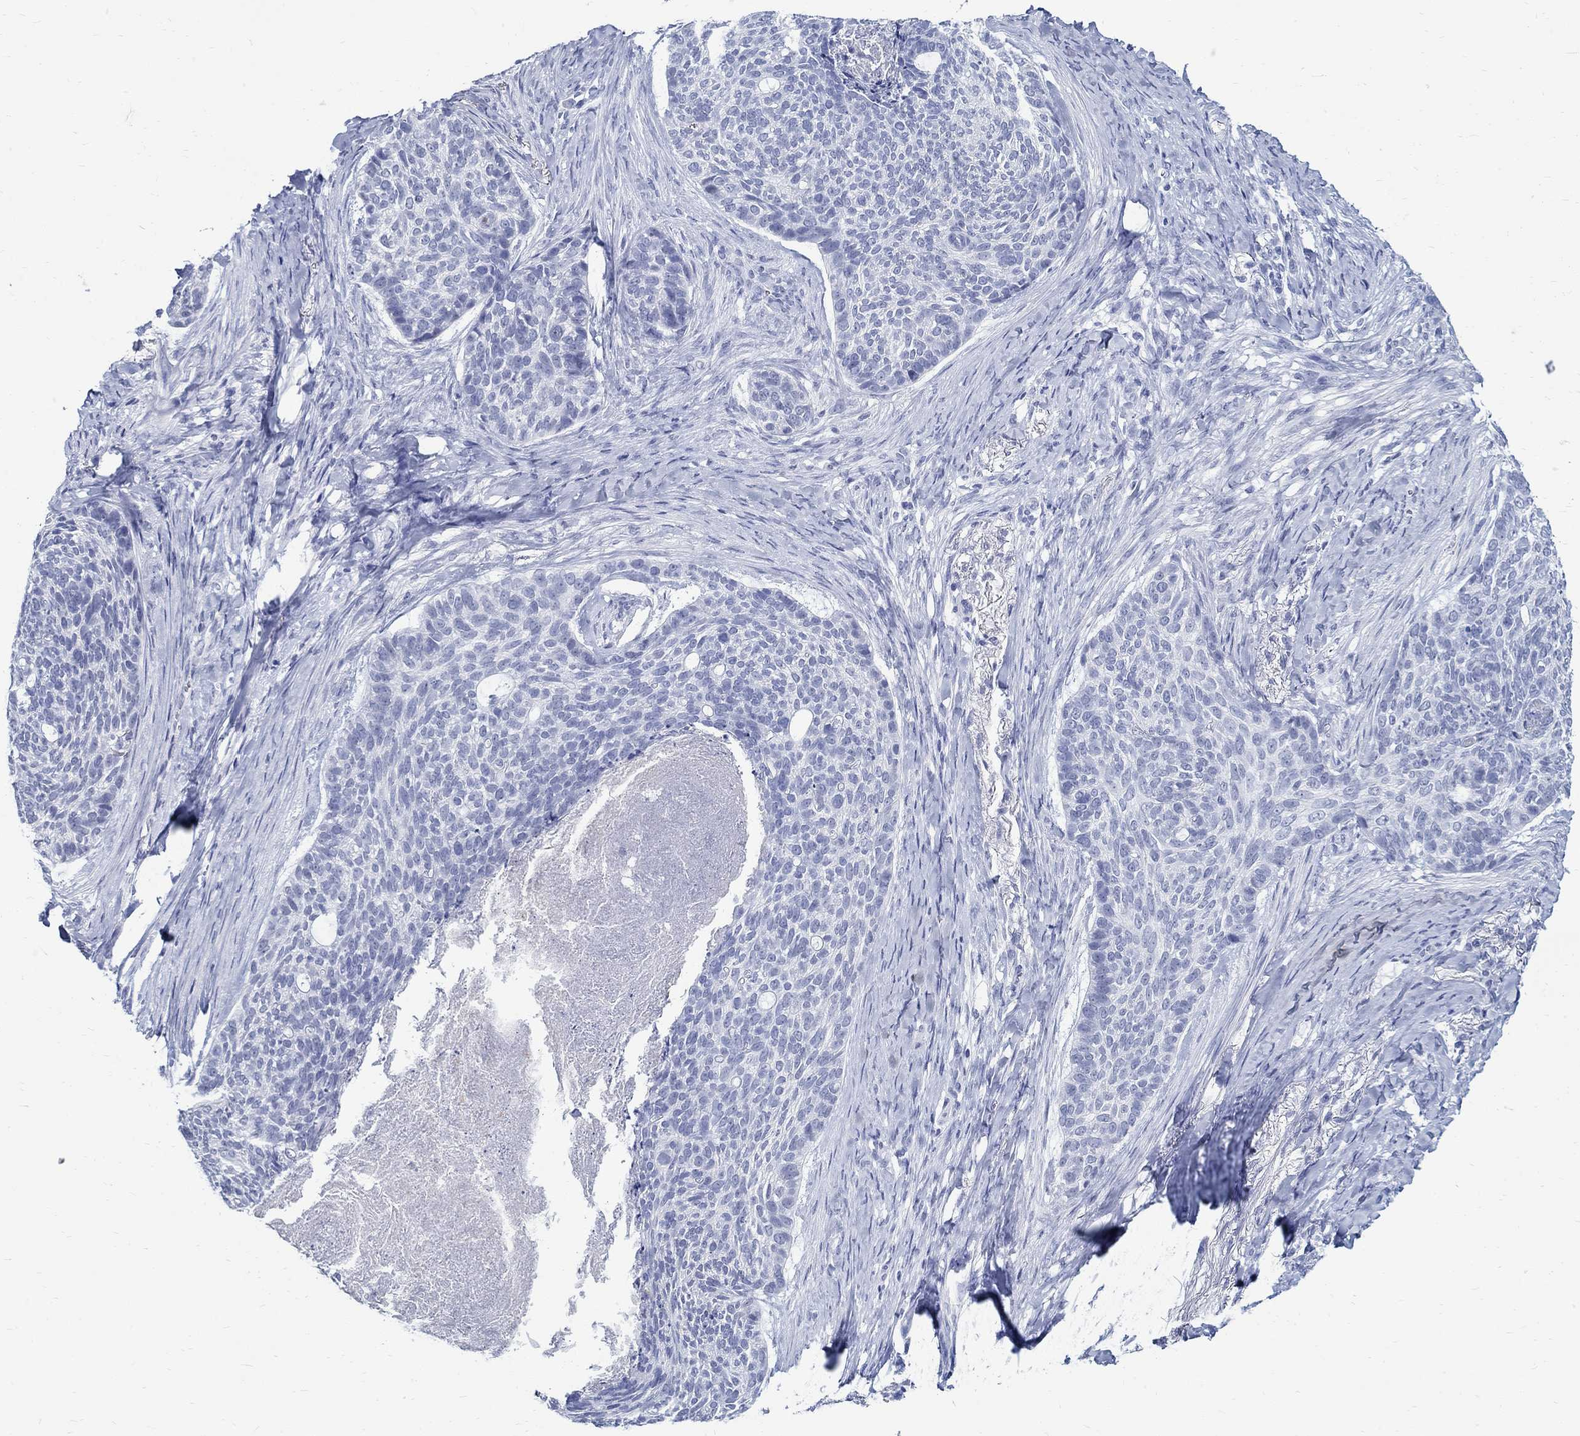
{"staining": {"intensity": "negative", "quantity": "none", "location": "none"}, "tissue": "skin cancer", "cell_type": "Tumor cells", "image_type": "cancer", "snomed": [{"axis": "morphology", "description": "Basal cell carcinoma"}, {"axis": "topography", "description": "Skin"}], "caption": "Immunohistochemical staining of human skin cancer (basal cell carcinoma) exhibits no significant expression in tumor cells.", "gene": "BSPRY", "patient": {"sex": "female", "age": 69}}